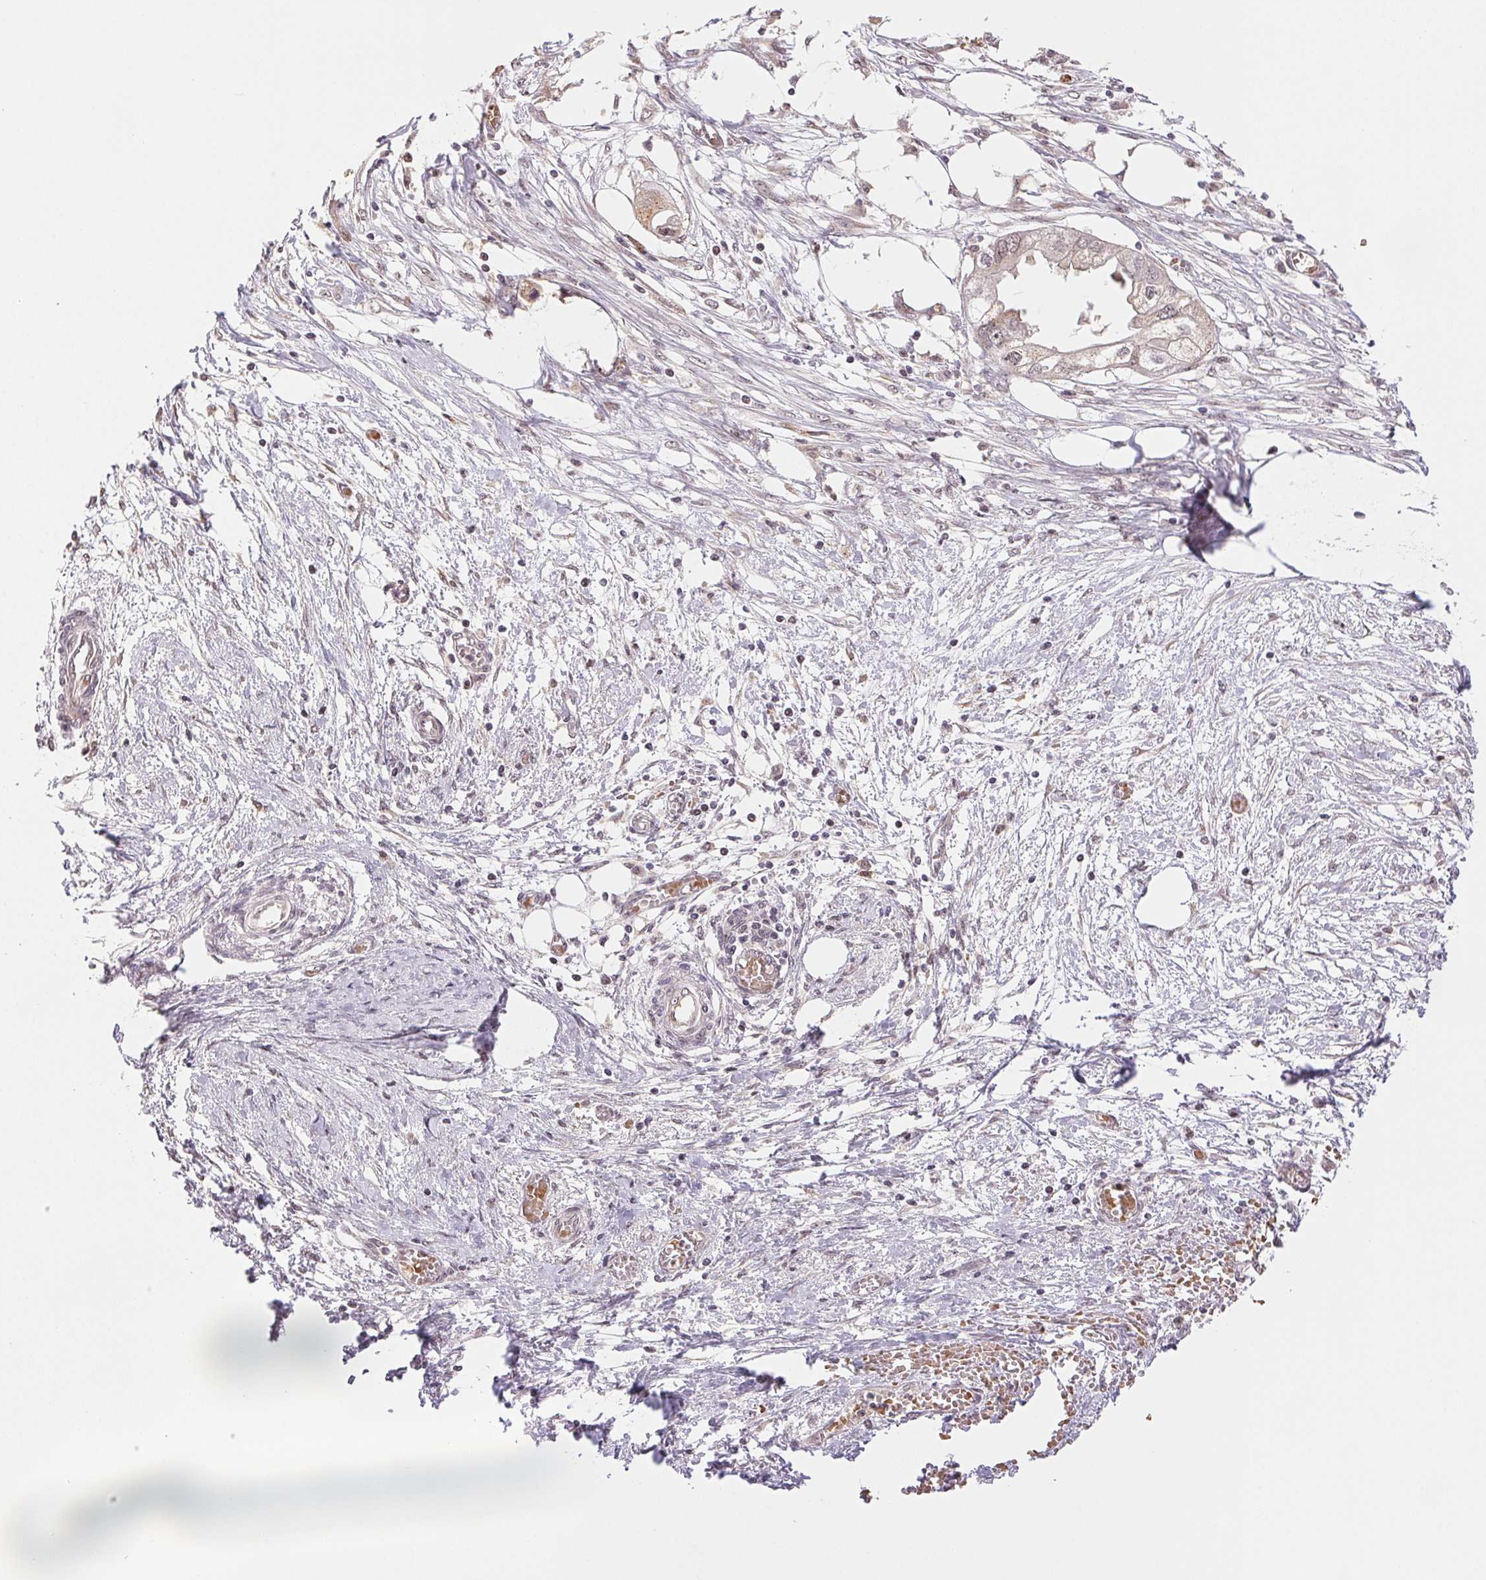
{"staining": {"intensity": "weak", "quantity": "<25%", "location": "cytoplasmic/membranous"}, "tissue": "endometrial cancer", "cell_type": "Tumor cells", "image_type": "cancer", "snomed": [{"axis": "morphology", "description": "Adenocarcinoma, NOS"}, {"axis": "morphology", "description": "Adenocarcinoma, metastatic, NOS"}, {"axis": "topography", "description": "Adipose tissue"}, {"axis": "topography", "description": "Endometrium"}], "caption": "Immunohistochemical staining of endometrial cancer demonstrates no significant staining in tumor cells.", "gene": "GRHL3", "patient": {"sex": "female", "age": 67}}